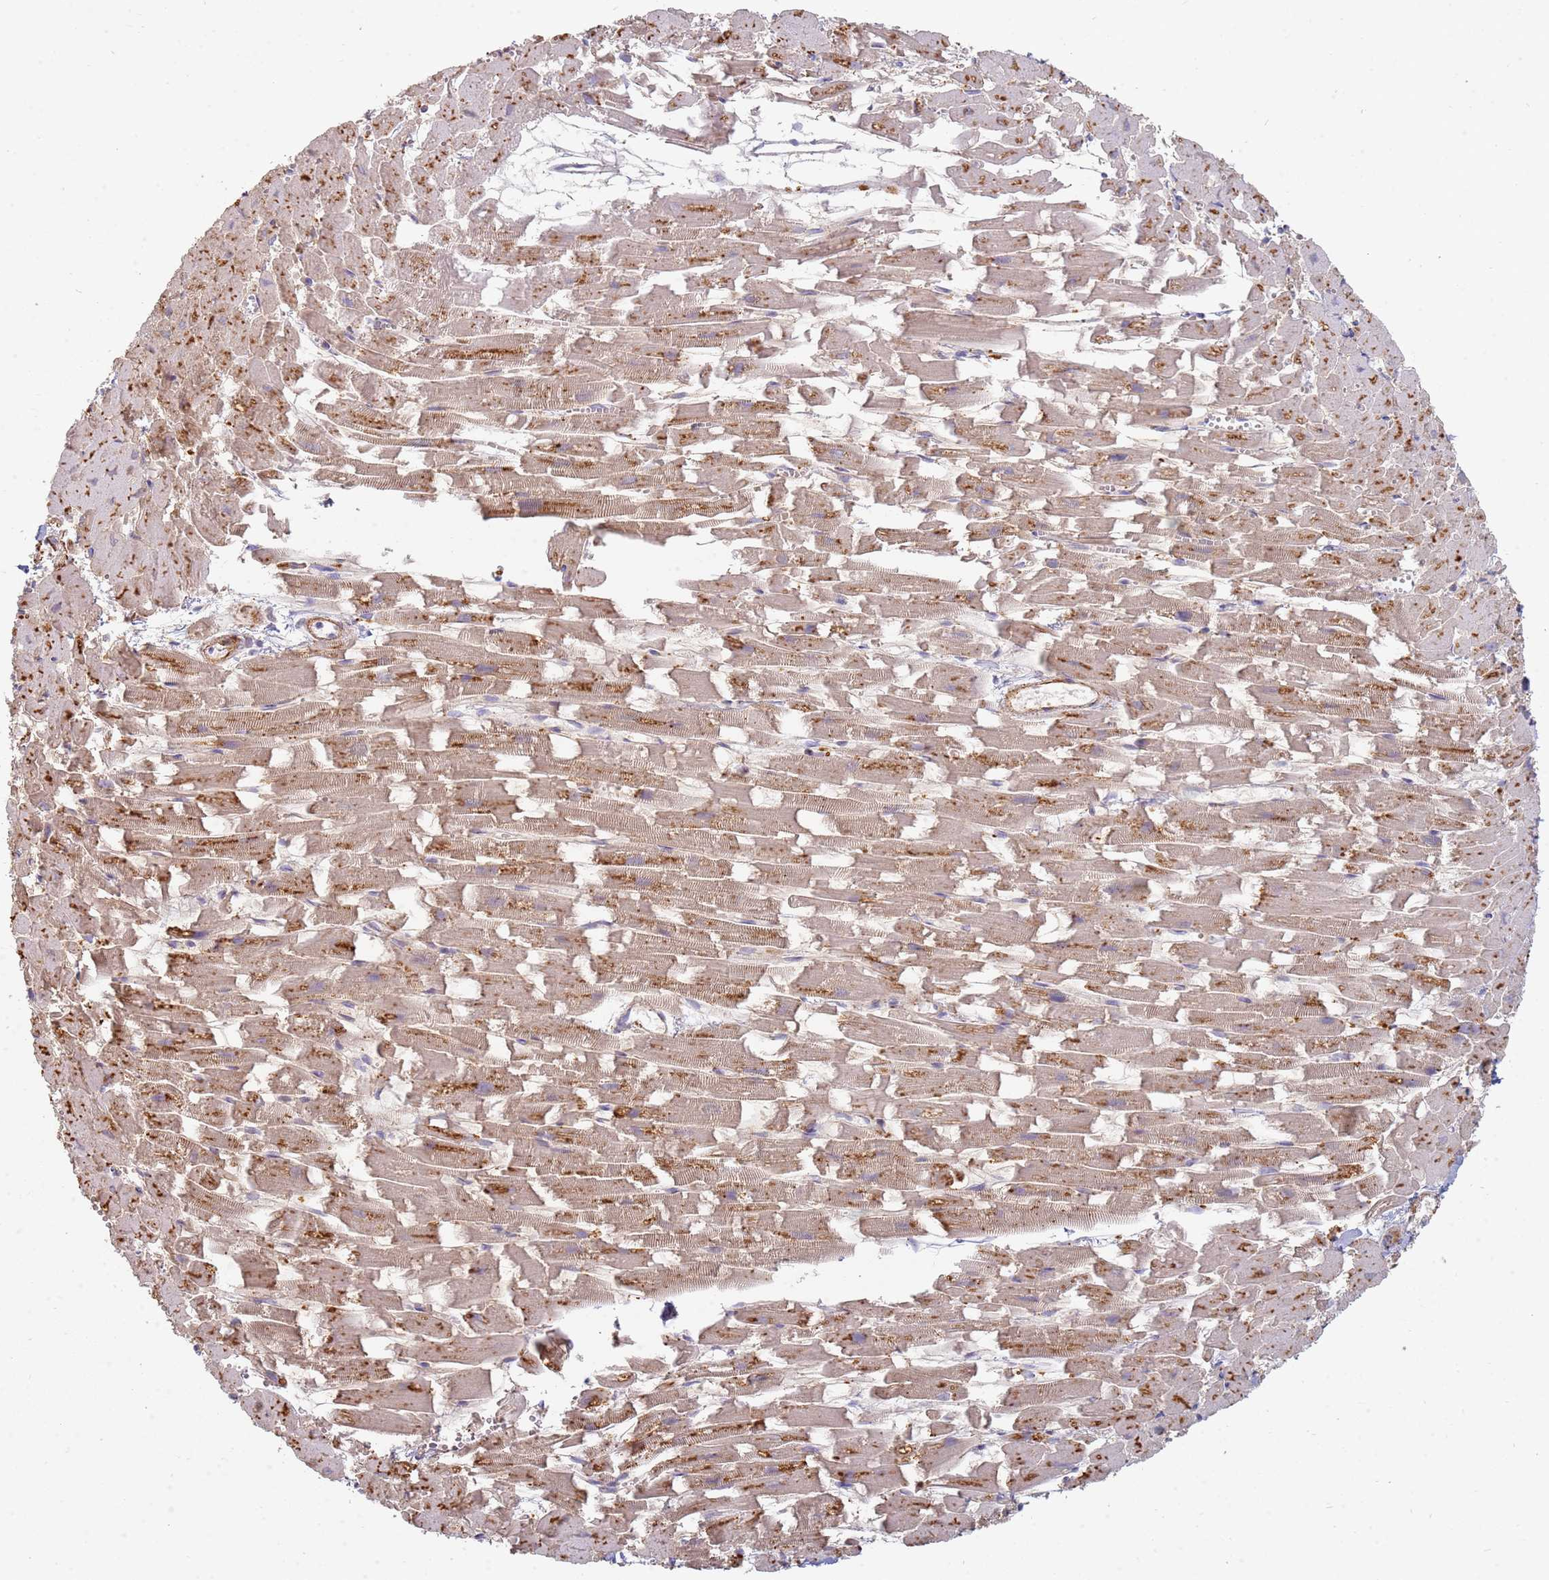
{"staining": {"intensity": "strong", "quantity": "25%-75%", "location": "cytoplasmic/membranous"}, "tissue": "heart muscle", "cell_type": "Cardiomyocytes", "image_type": "normal", "snomed": [{"axis": "morphology", "description": "Normal tissue, NOS"}, {"axis": "topography", "description": "Heart"}], "caption": "Immunohistochemical staining of benign human heart muscle demonstrates strong cytoplasmic/membranous protein staining in approximately 25%-75% of cardiomyocytes.", "gene": "TMEM229B", "patient": {"sex": "female", "age": 64}}